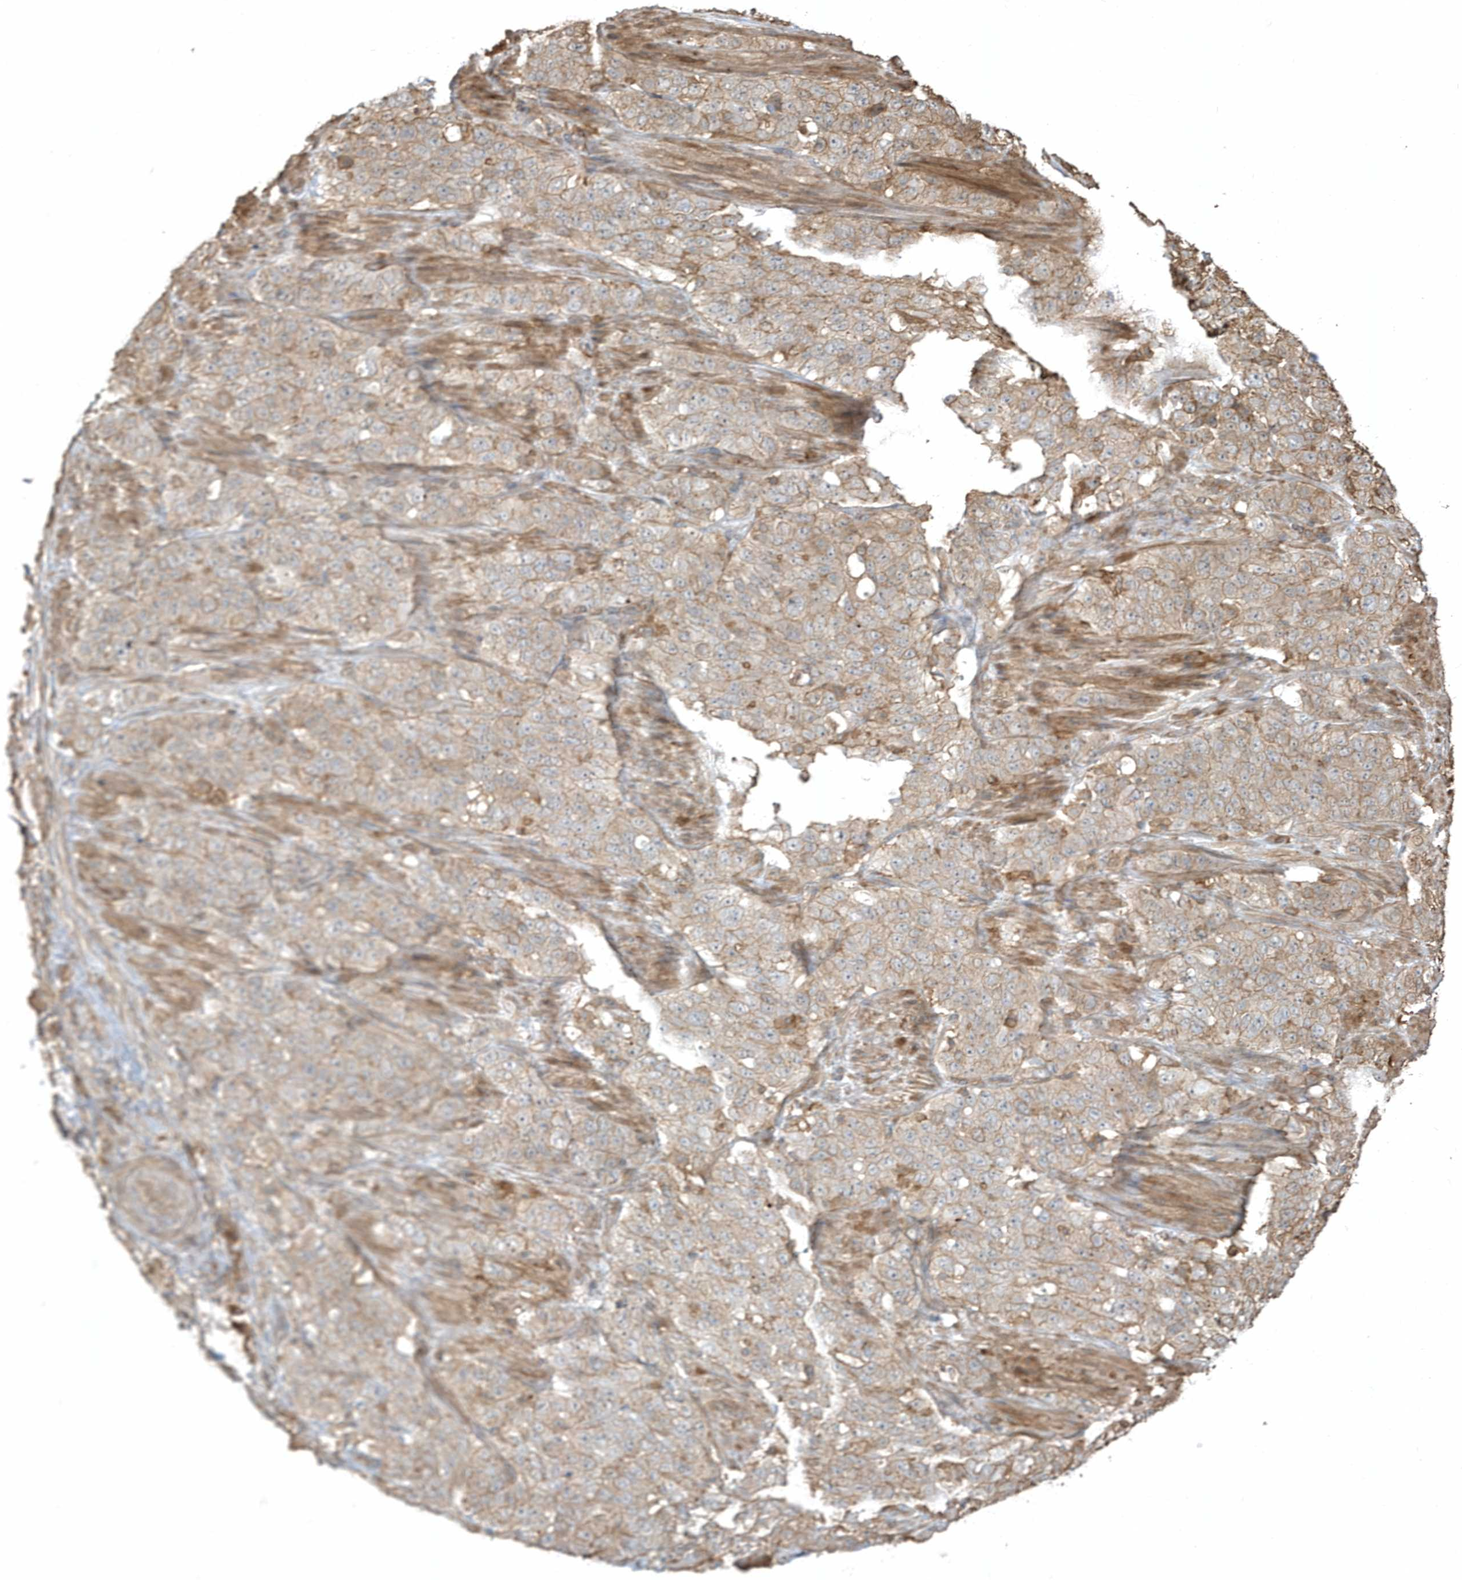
{"staining": {"intensity": "weak", "quantity": ">75%", "location": "cytoplasmic/membranous"}, "tissue": "stomach cancer", "cell_type": "Tumor cells", "image_type": "cancer", "snomed": [{"axis": "morphology", "description": "Adenocarcinoma, NOS"}, {"axis": "topography", "description": "Stomach"}], "caption": "The image reveals immunohistochemical staining of stomach cancer (adenocarcinoma). There is weak cytoplasmic/membranous expression is identified in approximately >75% of tumor cells.", "gene": "ZBTB8A", "patient": {"sex": "male", "age": 48}}